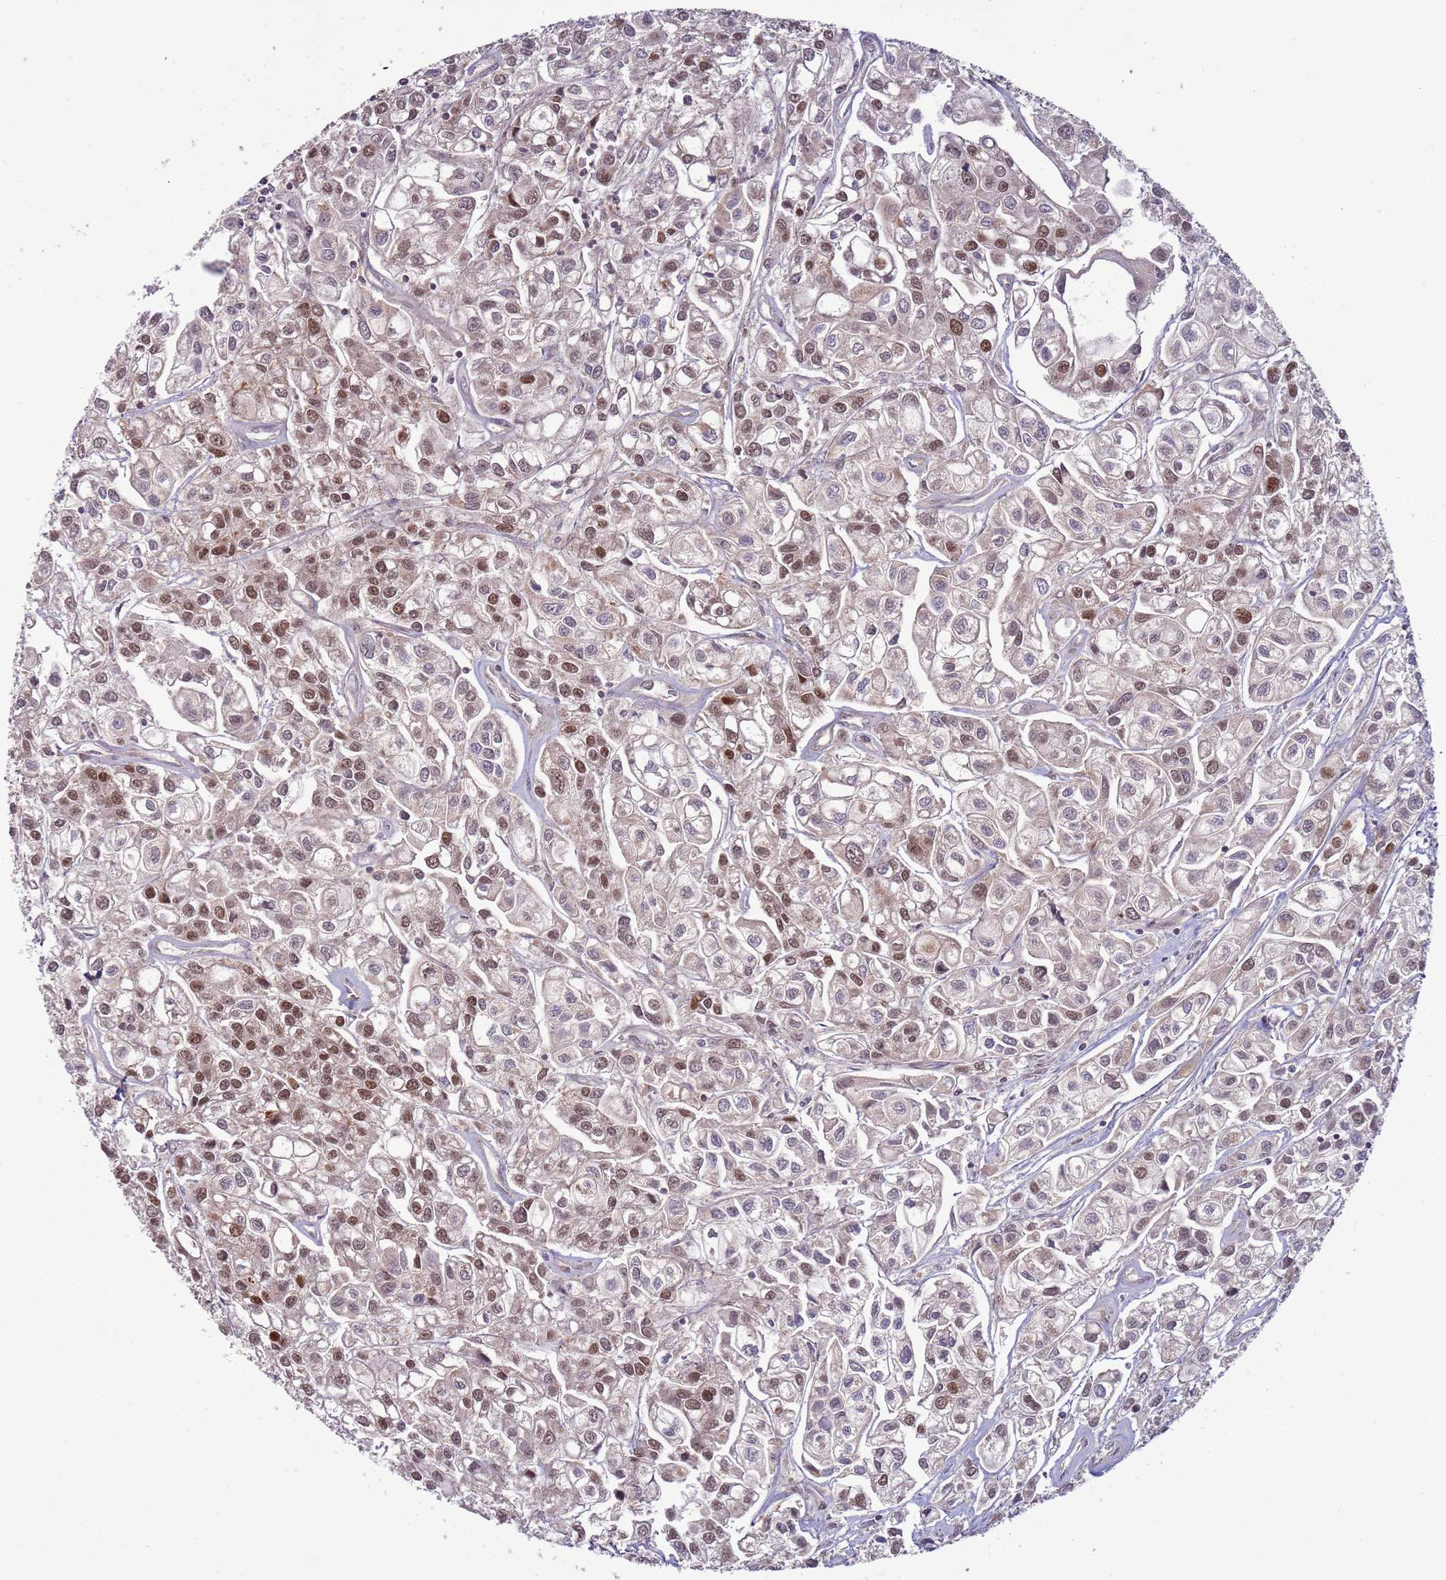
{"staining": {"intensity": "moderate", "quantity": ">75%", "location": "nuclear"}, "tissue": "urothelial cancer", "cell_type": "Tumor cells", "image_type": "cancer", "snomed": [{"axis": "morphology", "description": "Urothelial carcinoma, High grade"}, {"axis": "topography", "description": "Urinary bladder"}], "caption": "Immunohistochemical staining of high-grade urothelial carcinoma reveals medium levels of moderate nuclear protein expression in about >75% of tumor cells.", "gene": "RCOR2", "patient": {"sex": "male", "age": 67}}